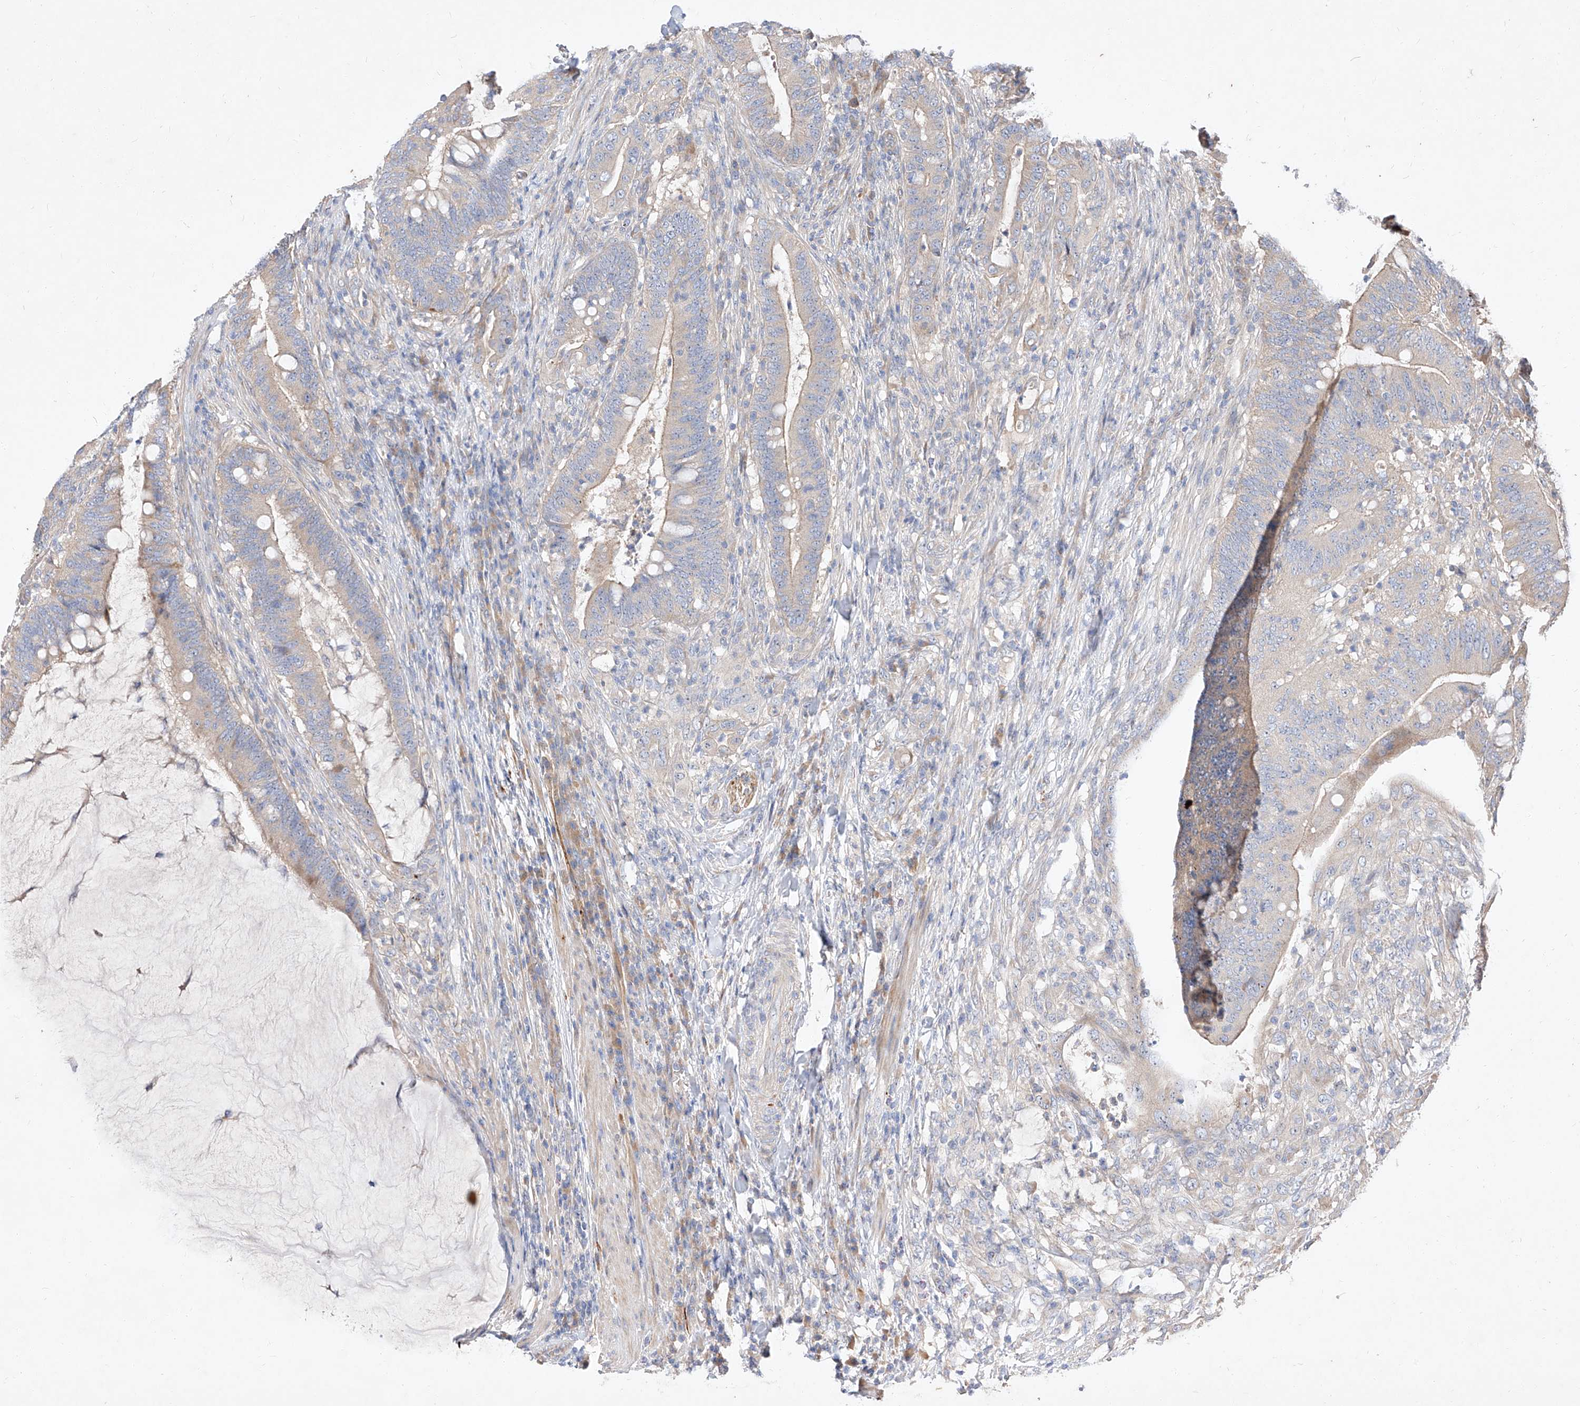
{"staining": {"intensity": "weak", "quantity": "25%-75%", "location": "cytoplasmic/membranous"}, "tissue": "colorectal cancer", "cell_type": "Tumor cells", "image_type": "cancer", "snomed": [{"axis": "morphology", "description": "Adenocarcinoma, NOS"}, {"axis": "topography", "description": "Colon"}], "caption": "IHC image of neoplastic tissue: colorectal adenocarcinoma stained using immunohistochemistry (IHC) reveals low levels of weak protein expression localized specifically in the cytoplasmic/membranous of tumor cells, appearing as a cytoplasmic/membranous brown color.", "gene": "DIRAS3", "patient": {"sex": "female", "age": 66}}